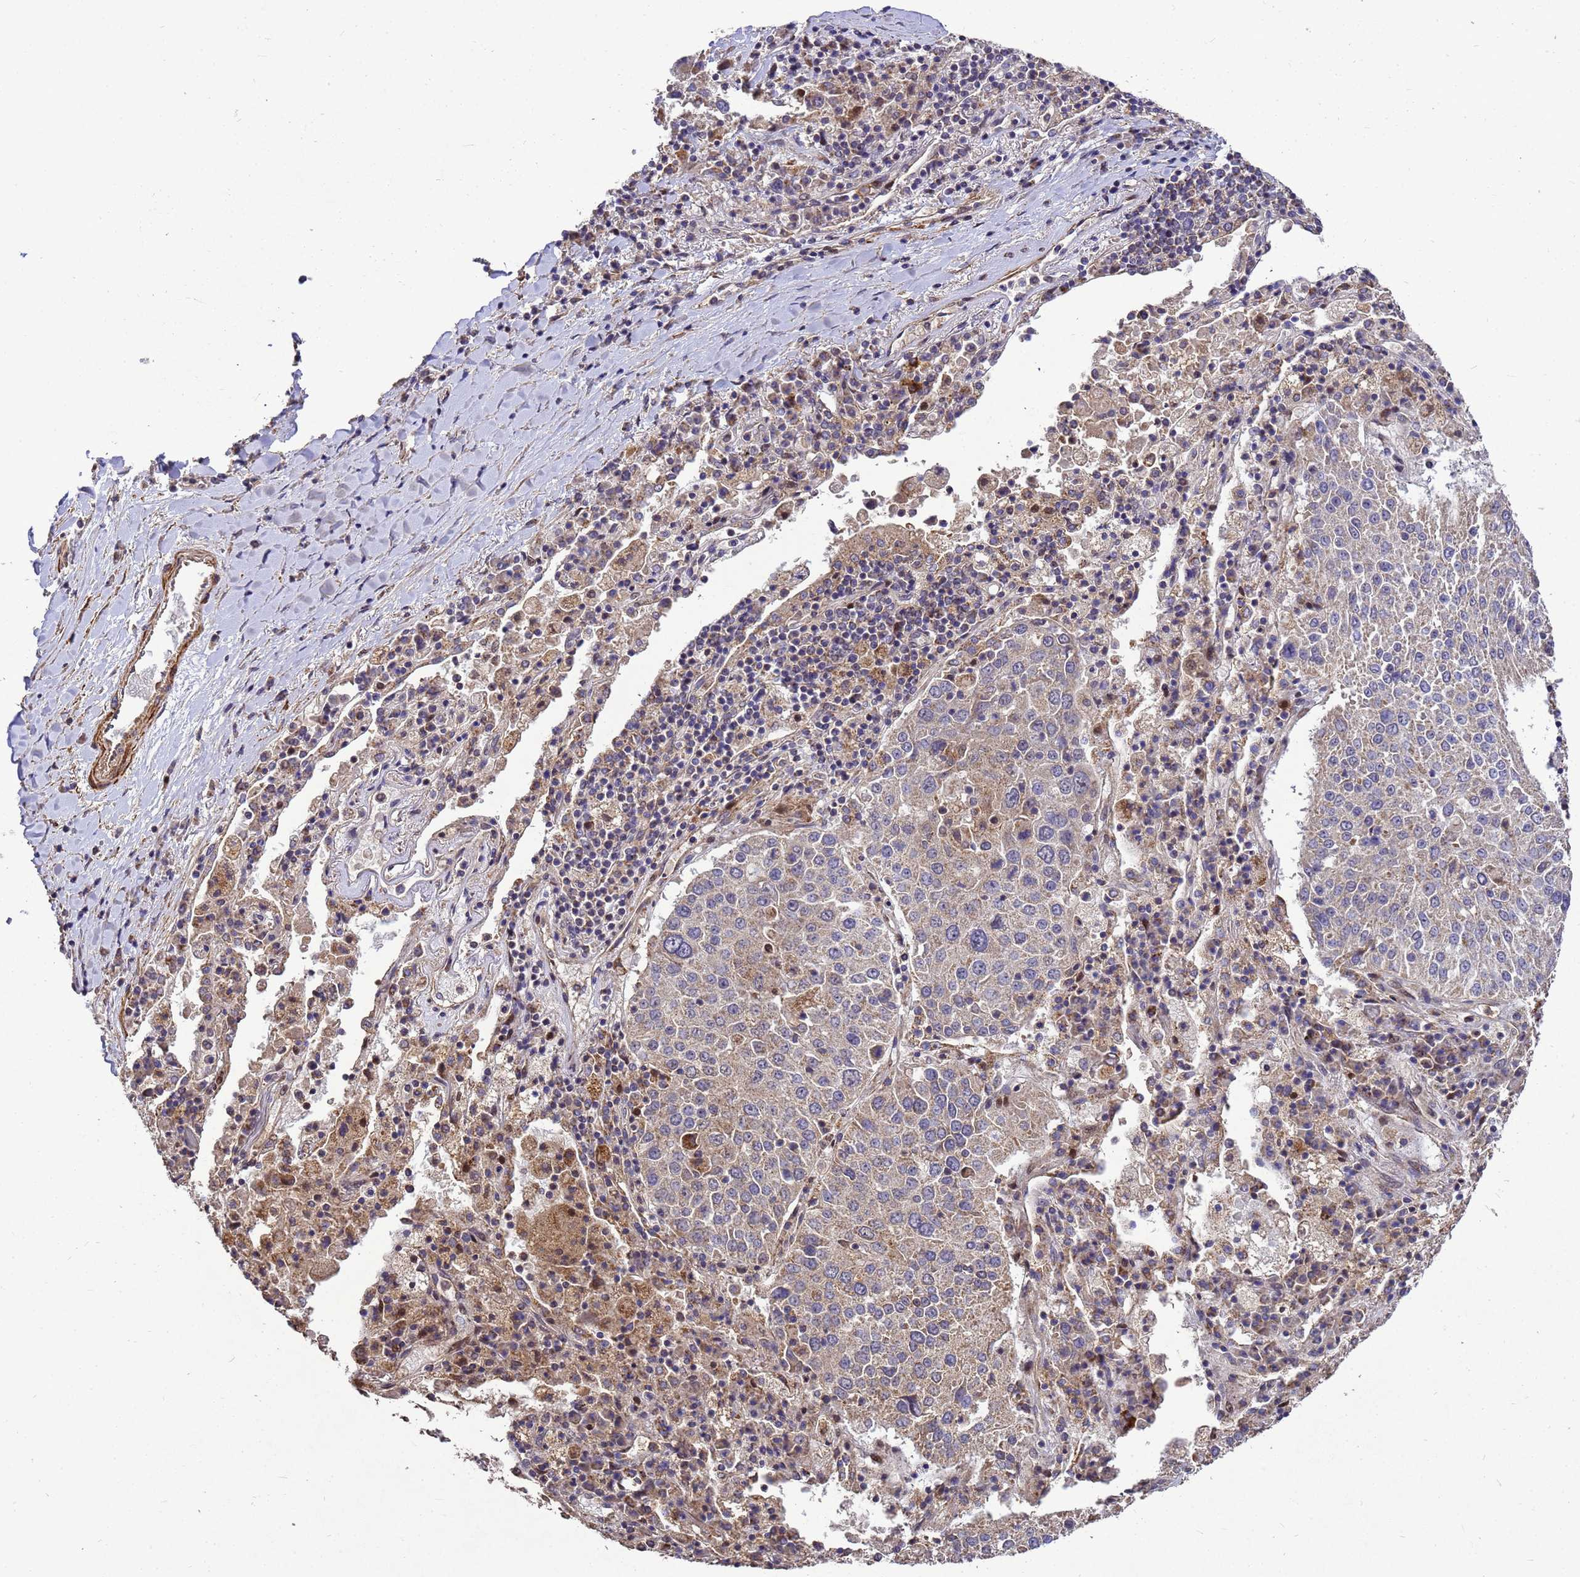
{"staining": {"intensity": "weak", "quantity": "<25%", "location": "cytoplasmic/membranous"}, "tissue": "lung cancer", "cell_type": "Tumor cells", "image_type": "cancer", "snomed": [{"axis": "morphology", "description": "Squamous cell carcinoma, NOS"}, {"axis": "topography", "description": "Lung"}], "caption": "The micrograph reveals no staining of tumor cells in lung squamous cell carcinoma. (Stains: DAB (3,3'-diaminobenzidine) immunohistochemistry with hematoxylin counter stain, Microscopy: brightfield microscopy at high magnification).", "gene": "RSPRY1", "patient": {"sex": "male", "age": 65}}